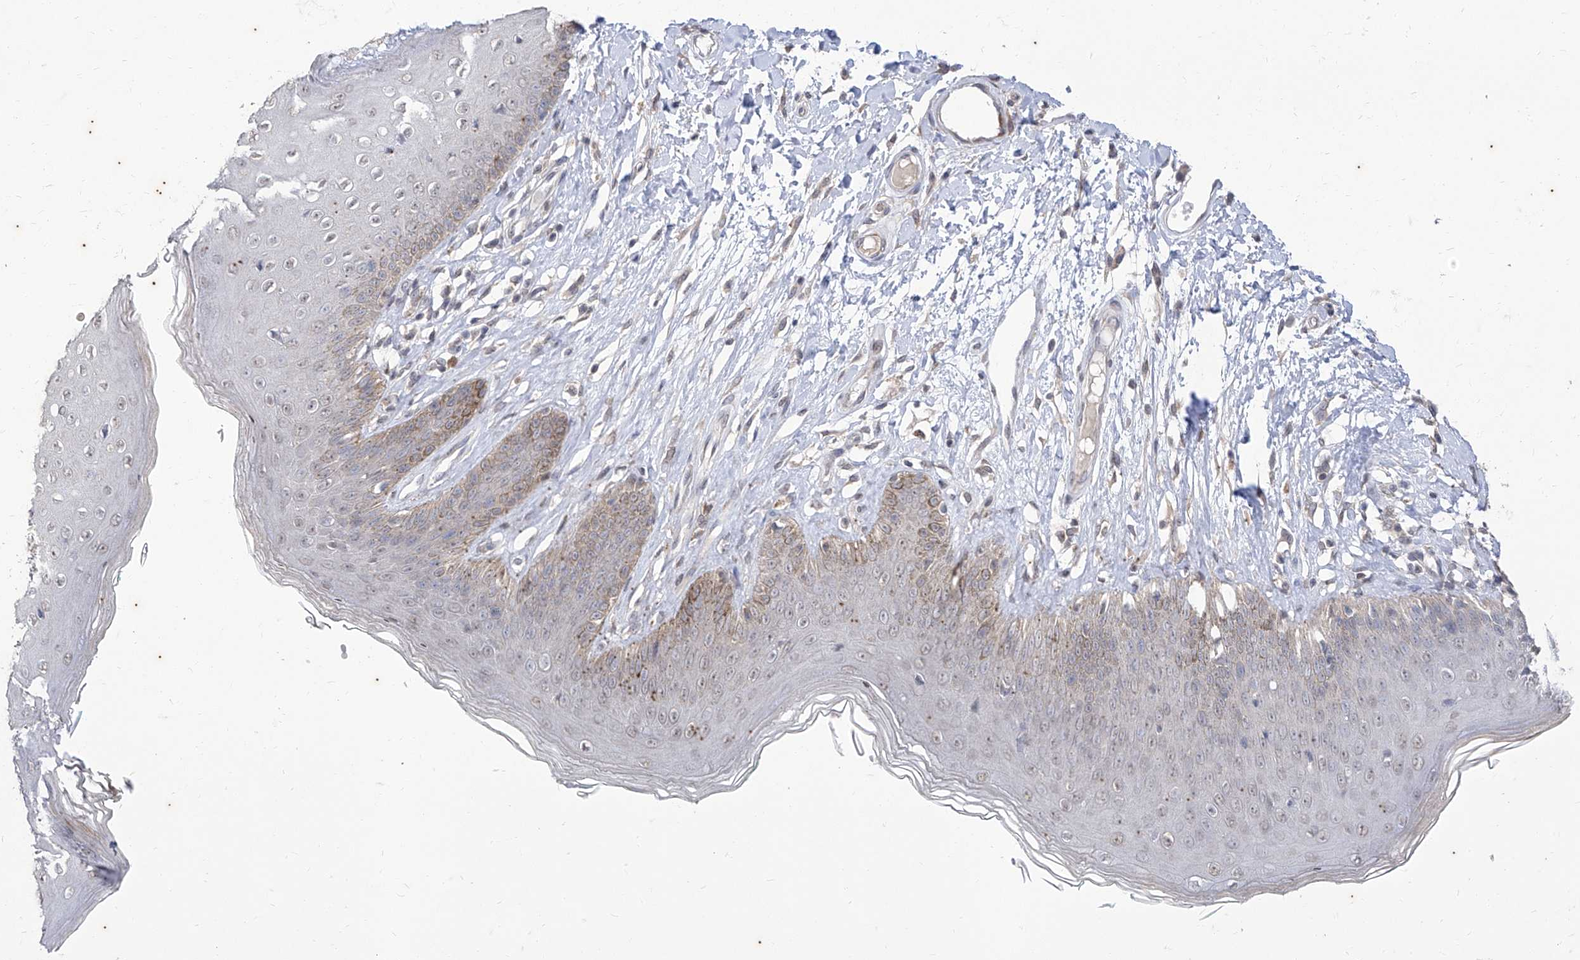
{"staining": {"intensity": "moderate", "quantity": "<25%", "location": "cytoplasmic/membranous"}, "tissue": "skin", "cell_type": "Epidermal cells", "image_type": "normal", "snomed": [{"axis": "morphology", "description": "Normal tissue, NOS"}, {"axis": "morphology", "description": "Squamous cell carcinoma, NOS"}, {"axis": "topography", "description": "Vulva"}], "caption": "Immunohistochemical staining of benign skin demonstrates <25% levels of moderate cytoplasmic/membranous protein expression in approximately <25% of epidermal cells.", "gene": "PHF20L1", "patient": {"sex": "female", "age": 85}}